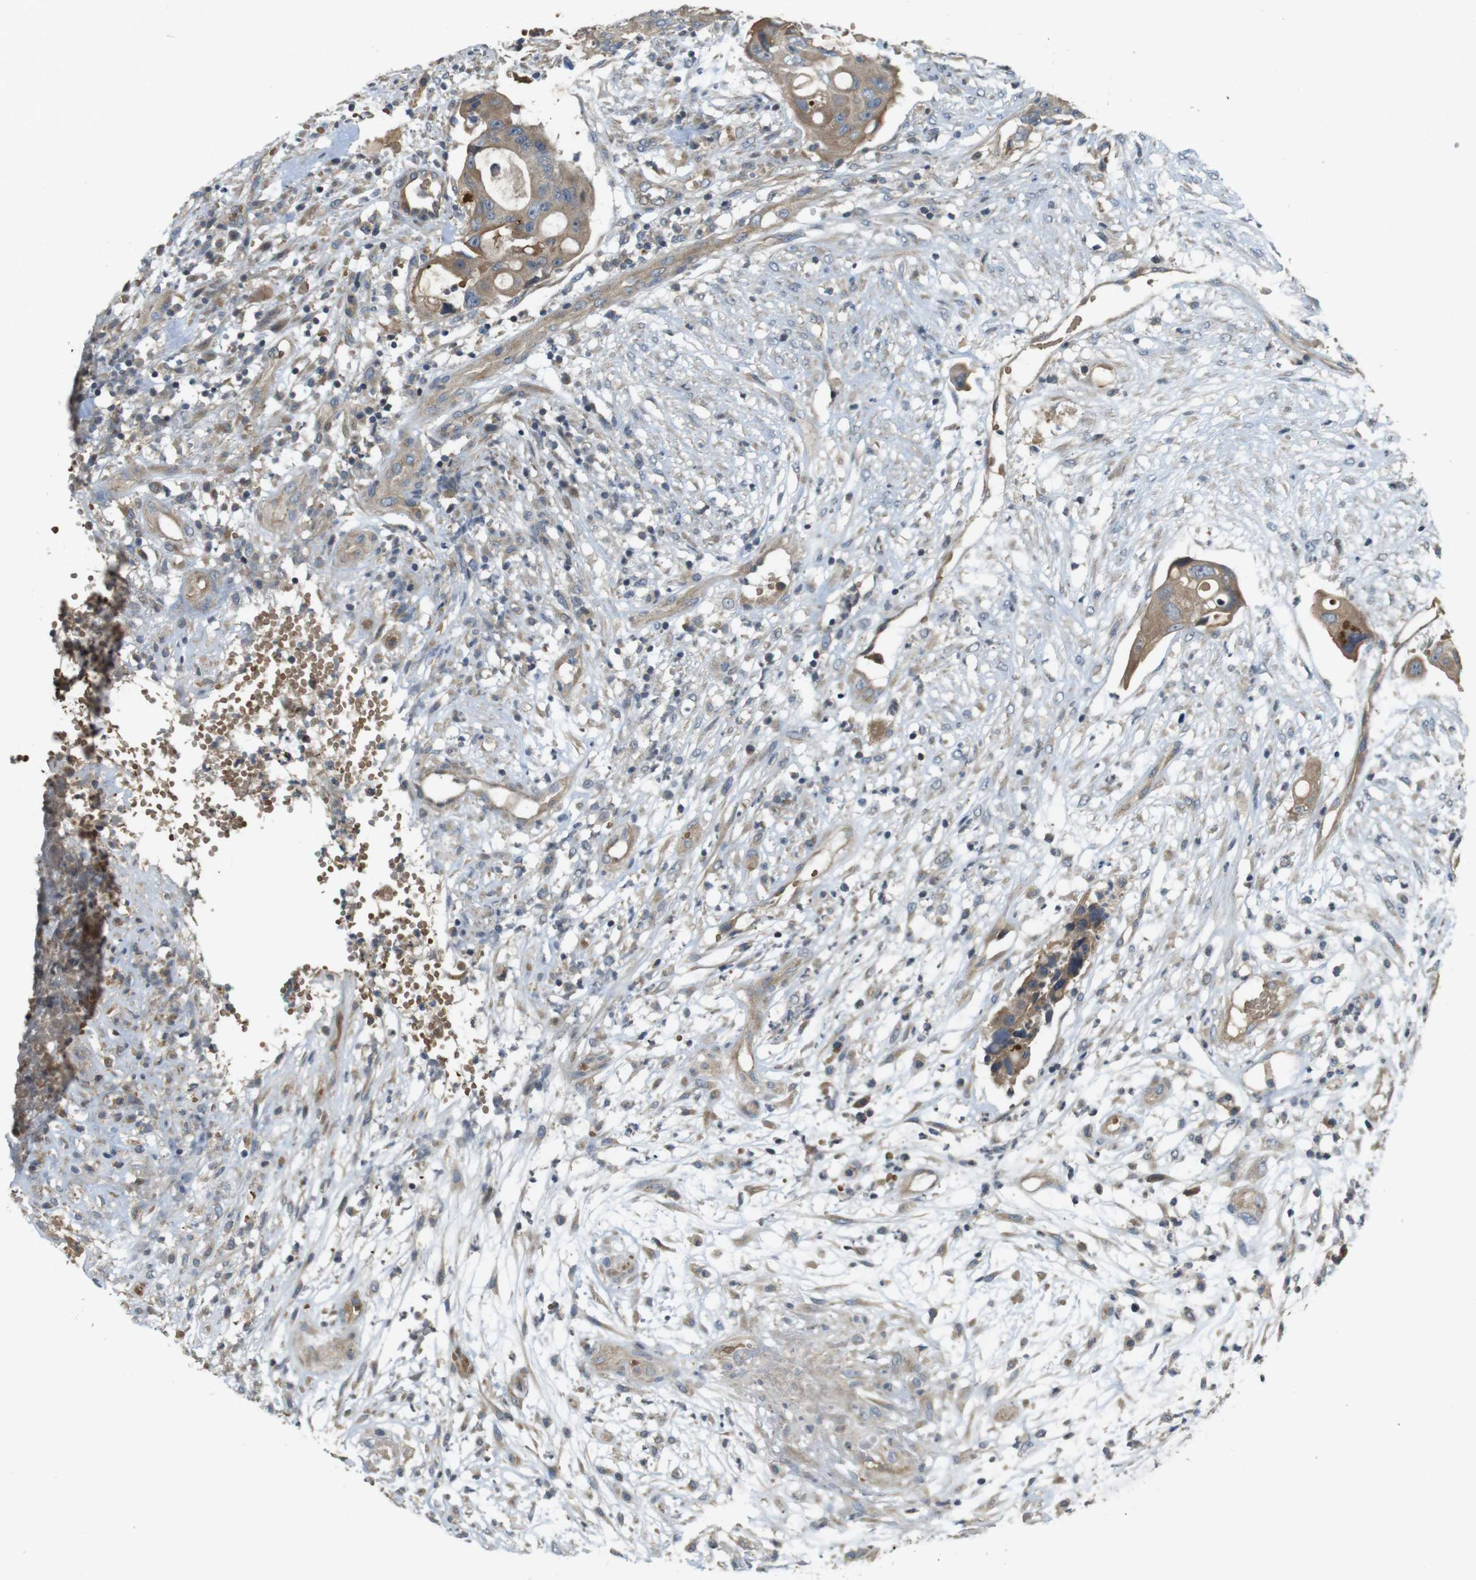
{"staining": {"intensity": "moderate", "quantity": ">75%", "location": "cytoplasmic/membranous"}, "tissue": "colorectal cancer", "cell_type": "Tumor cells", "image_type": "cancer", "snomed": [{"axis": "morphology", "description": "Adenocarcinoma, NOS"}, {"axis": "topography", "description": "Colon"}], "caption": "There is medium levels of moderate cytoplasmic/membranous staining in tumor cells of colorectal cancer (adenocarcinoma), as demonstrated by immunohistochemical staining (brown color).", "gene": "CLTC", "patient": {"sex": "female", "age": 57}}